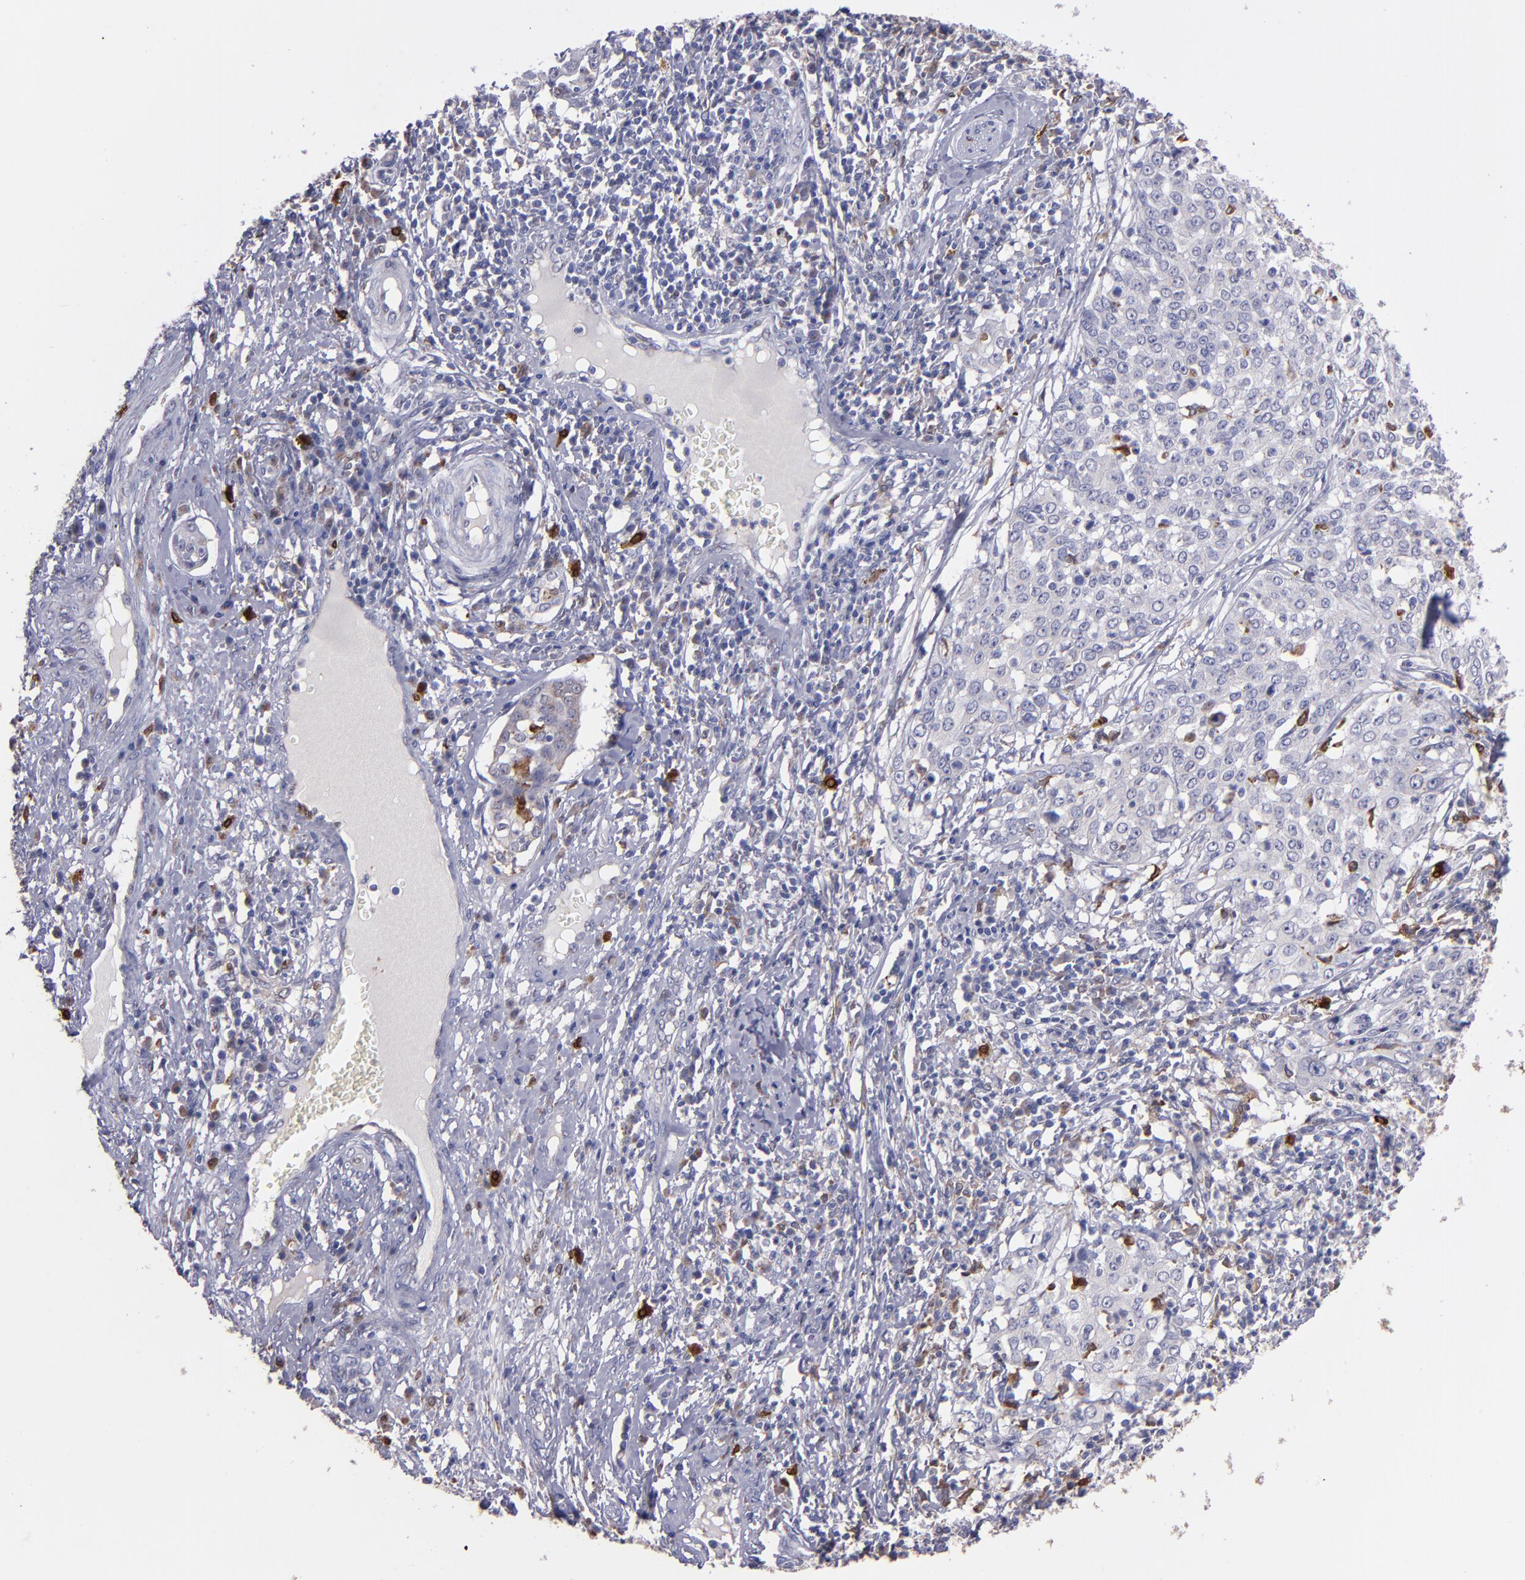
{"staining": {"intensity": "negative", "quantity": "none", "location": "none"}, "tissue": "cervical cancer", "cell_type": "Tumor cells", "image_type": "cancer", "snomed": [{"axis": "morphology", "description": "Squamous cell carcinoma, NOS"}, {"axis": "topography", "description": "Cervix"}], "caption": "Cervical cancer was stained to show a protein in brown. There is no significant staining in tumor cells.", "gene": "PTGS1", "patient": {"sex": "female", "age": 39}}